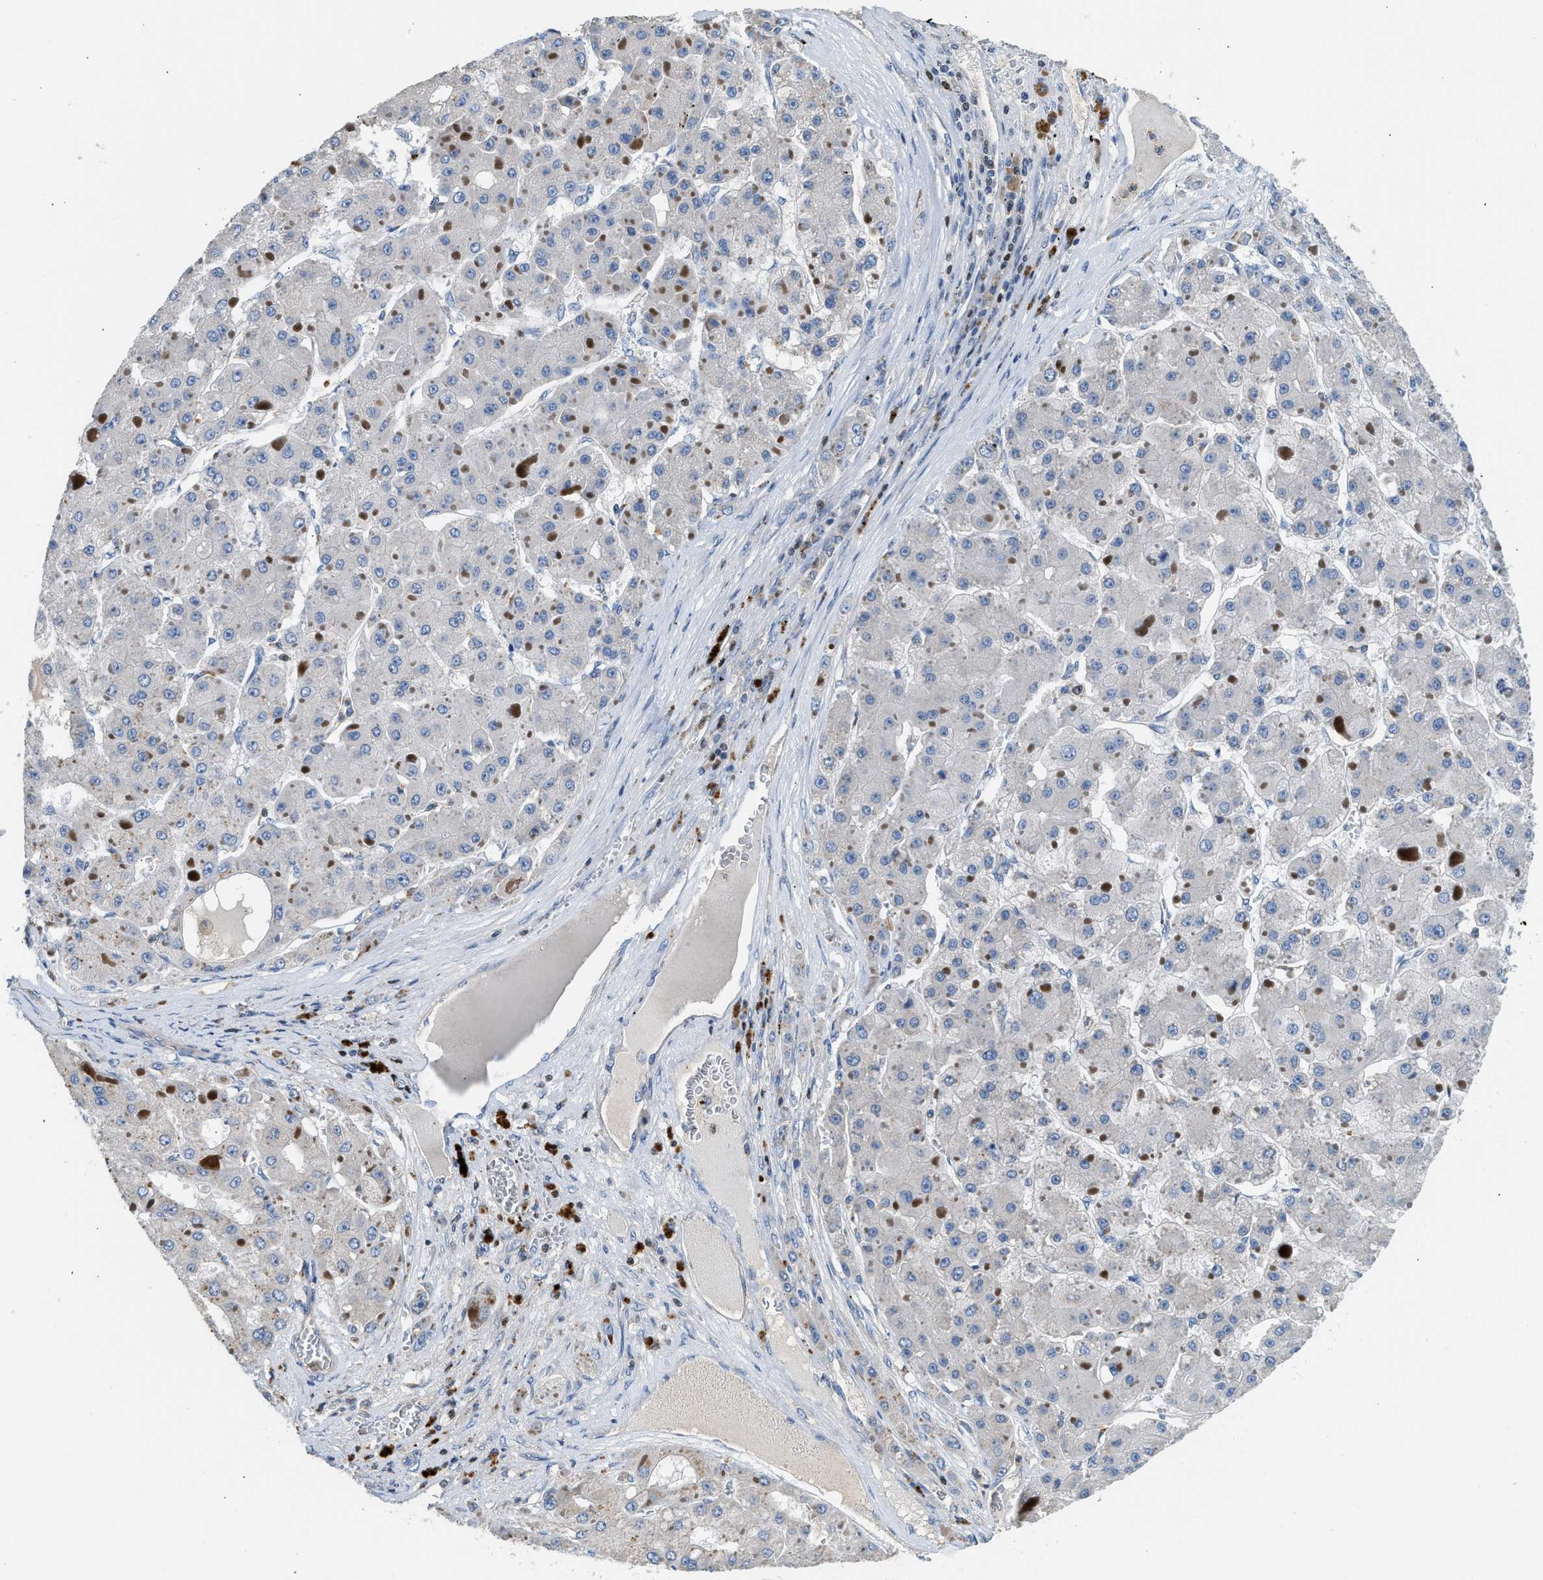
{"staining": {"intensity": "negative", "quantity": "none", "location": "none"}, "tissue": "liver cancer", "cell_type": "Tumor cells", "image_type": "cancer", "snomed": [{"axis": "morphology", "description": "Carcinoma, Hepatocellular, NOS"}, {"axis": "topography", "description": "Liver"}], "caption": "Protein analysis of liver cancer (hepatocellular carcinoma) exhibits no significant positivity in tumor cells. The staining was performed using DAB (3,3'-diaminobenzidine) to visualize the protein expression in brown, while the nuclei were stained in blue with hematoxylin (Magnification: 20x).", "gene": "TOX", "patient": {"sex": "female", "age": 73}}